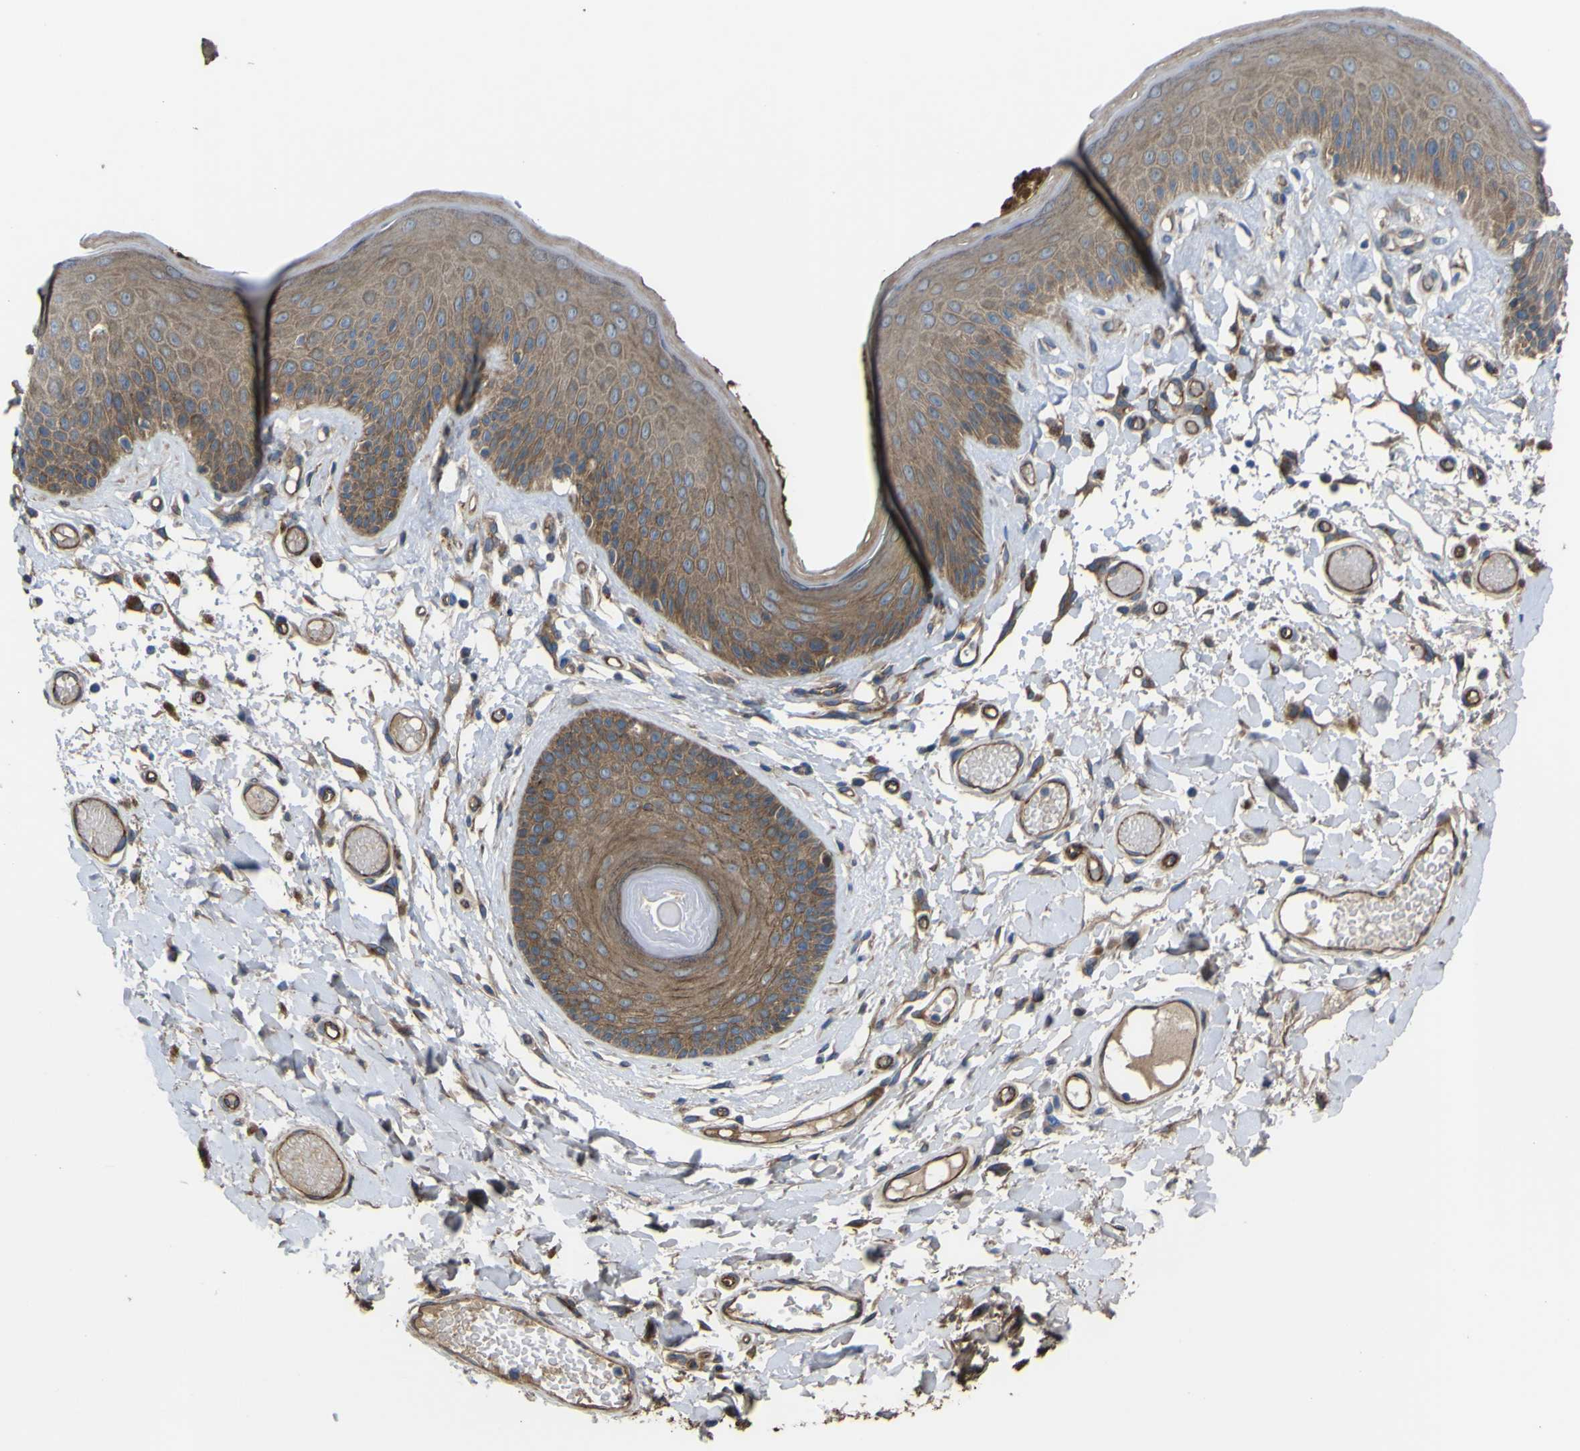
{"staining": {"intensity": "moderate", "quantity": ">75%", "location": "cytoplasmic/membranous"}, "tissue": "skin", "cell_type": "Epidermal cells", "image_type": "normal", "snomed": [{"axis": "morphology", "description": "Normal tissue, NOS"}, {"axis": "topography", "description": "Vulva"}], "caption": "An immunohistochemistry photomicrograph of normal tissue is shown. Protein staining in brown labels moderate cytoplasmic/membranous positivity in skin within epidermal cells. (brown staining indicates protein expression, while blue staining denotes nuclei).", "gene": "FBXO30", "patient": {"sex": "female", "age": 73}}